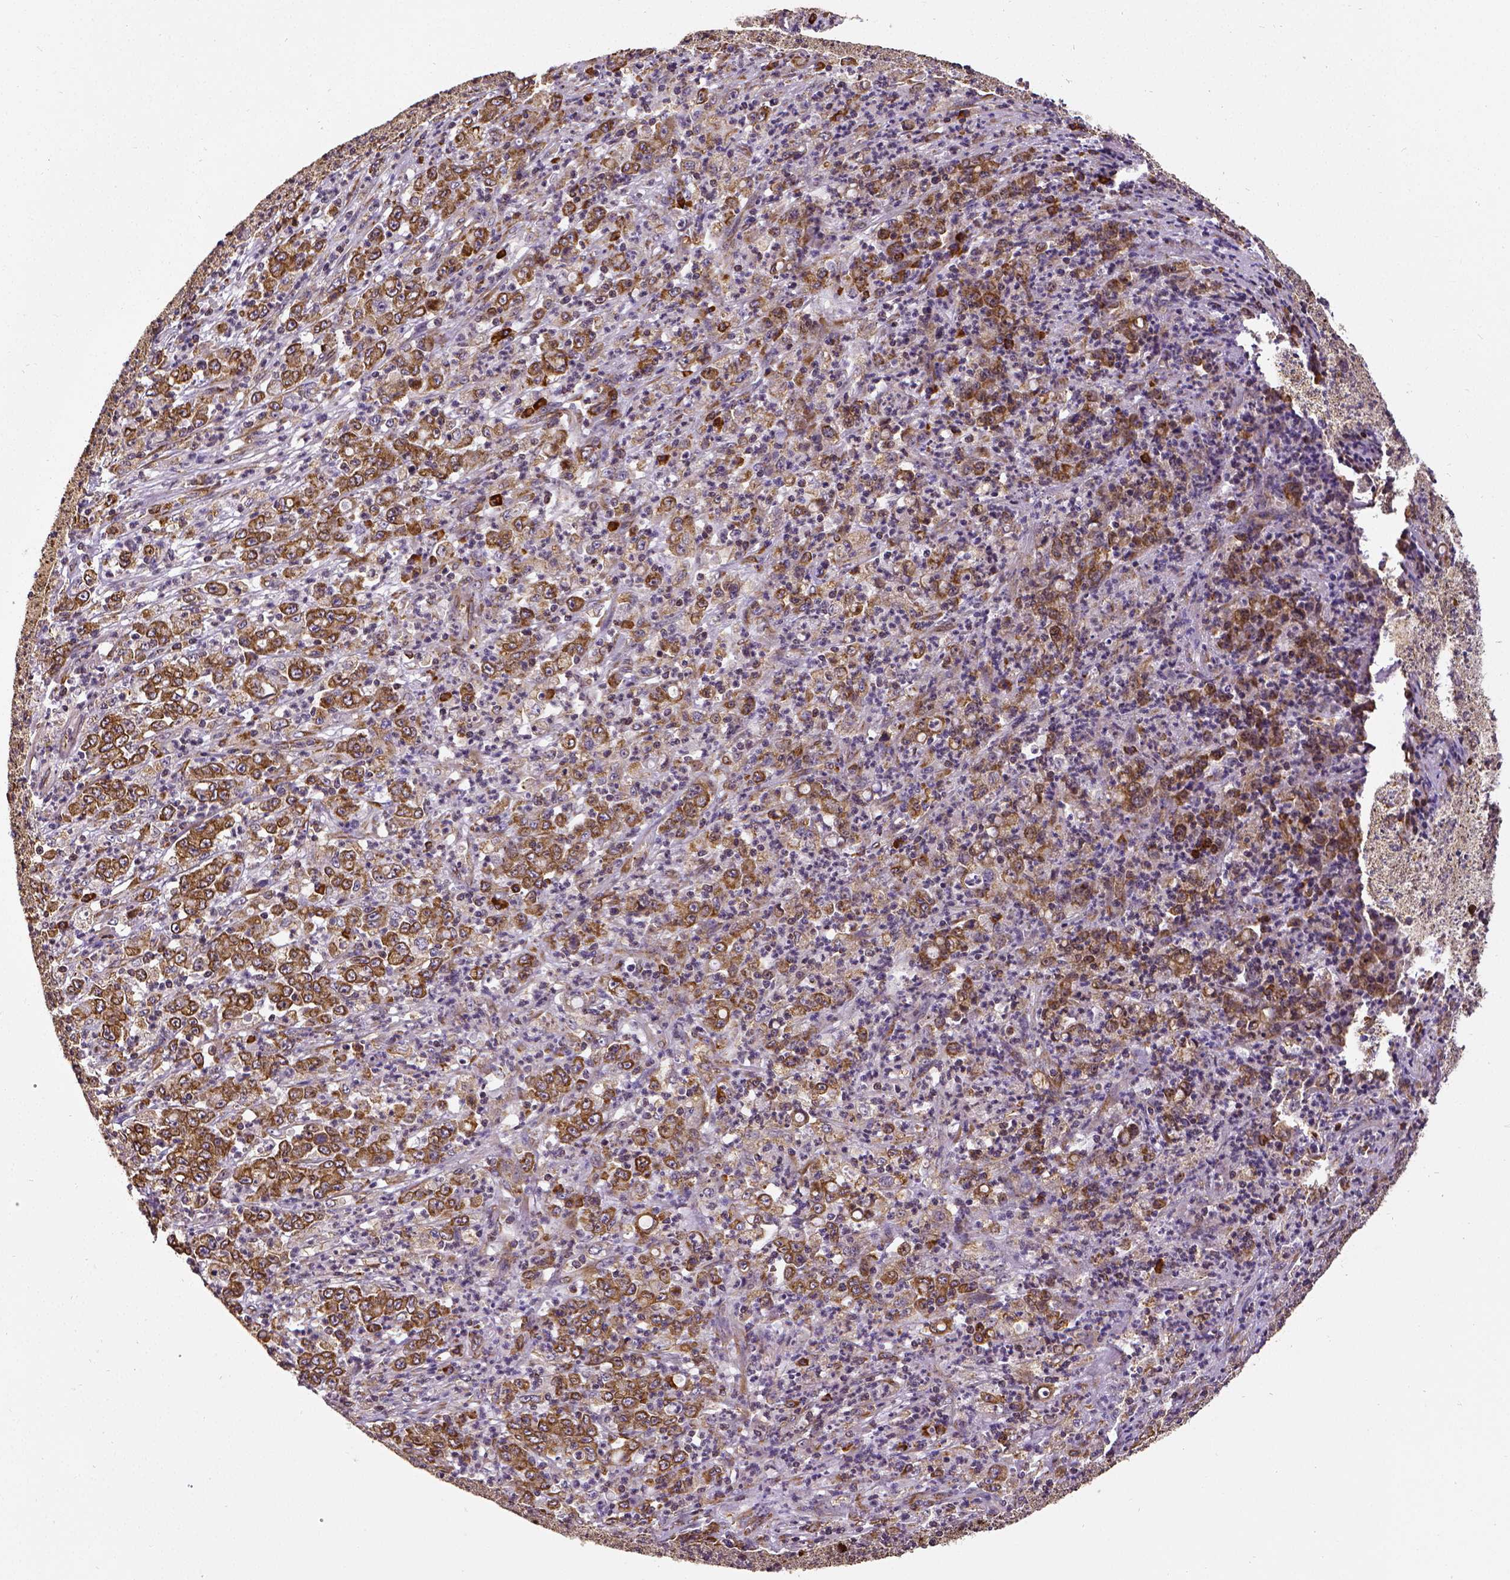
{"staining": {"intensity": "moderate", "quantity": ">75%", "location": "cytoplasmic/membranous"}, "tissue": "stomach cancer", "cell_type": "Tumor cells", "image_type": "cancer", "snomed": [{"axis": "morphology", "description": "Adenocarcinoma, NOS"}, {"axis": "topography", "description": "Stomach, lower"}], "caption": "Immunohistochemistry photomicrograph of neoplastic tissue: stomach adenocarcinoma stained using immunohistochemistry (IHC) displays medium levels of moderate protein expression localized specifically in the cytoplasmic/membranous of tumor cells, appearing as a cytoplasmic/membranous brown color.", "gene": "MTDH", "patient": {"sex": "female", "age": 71}}